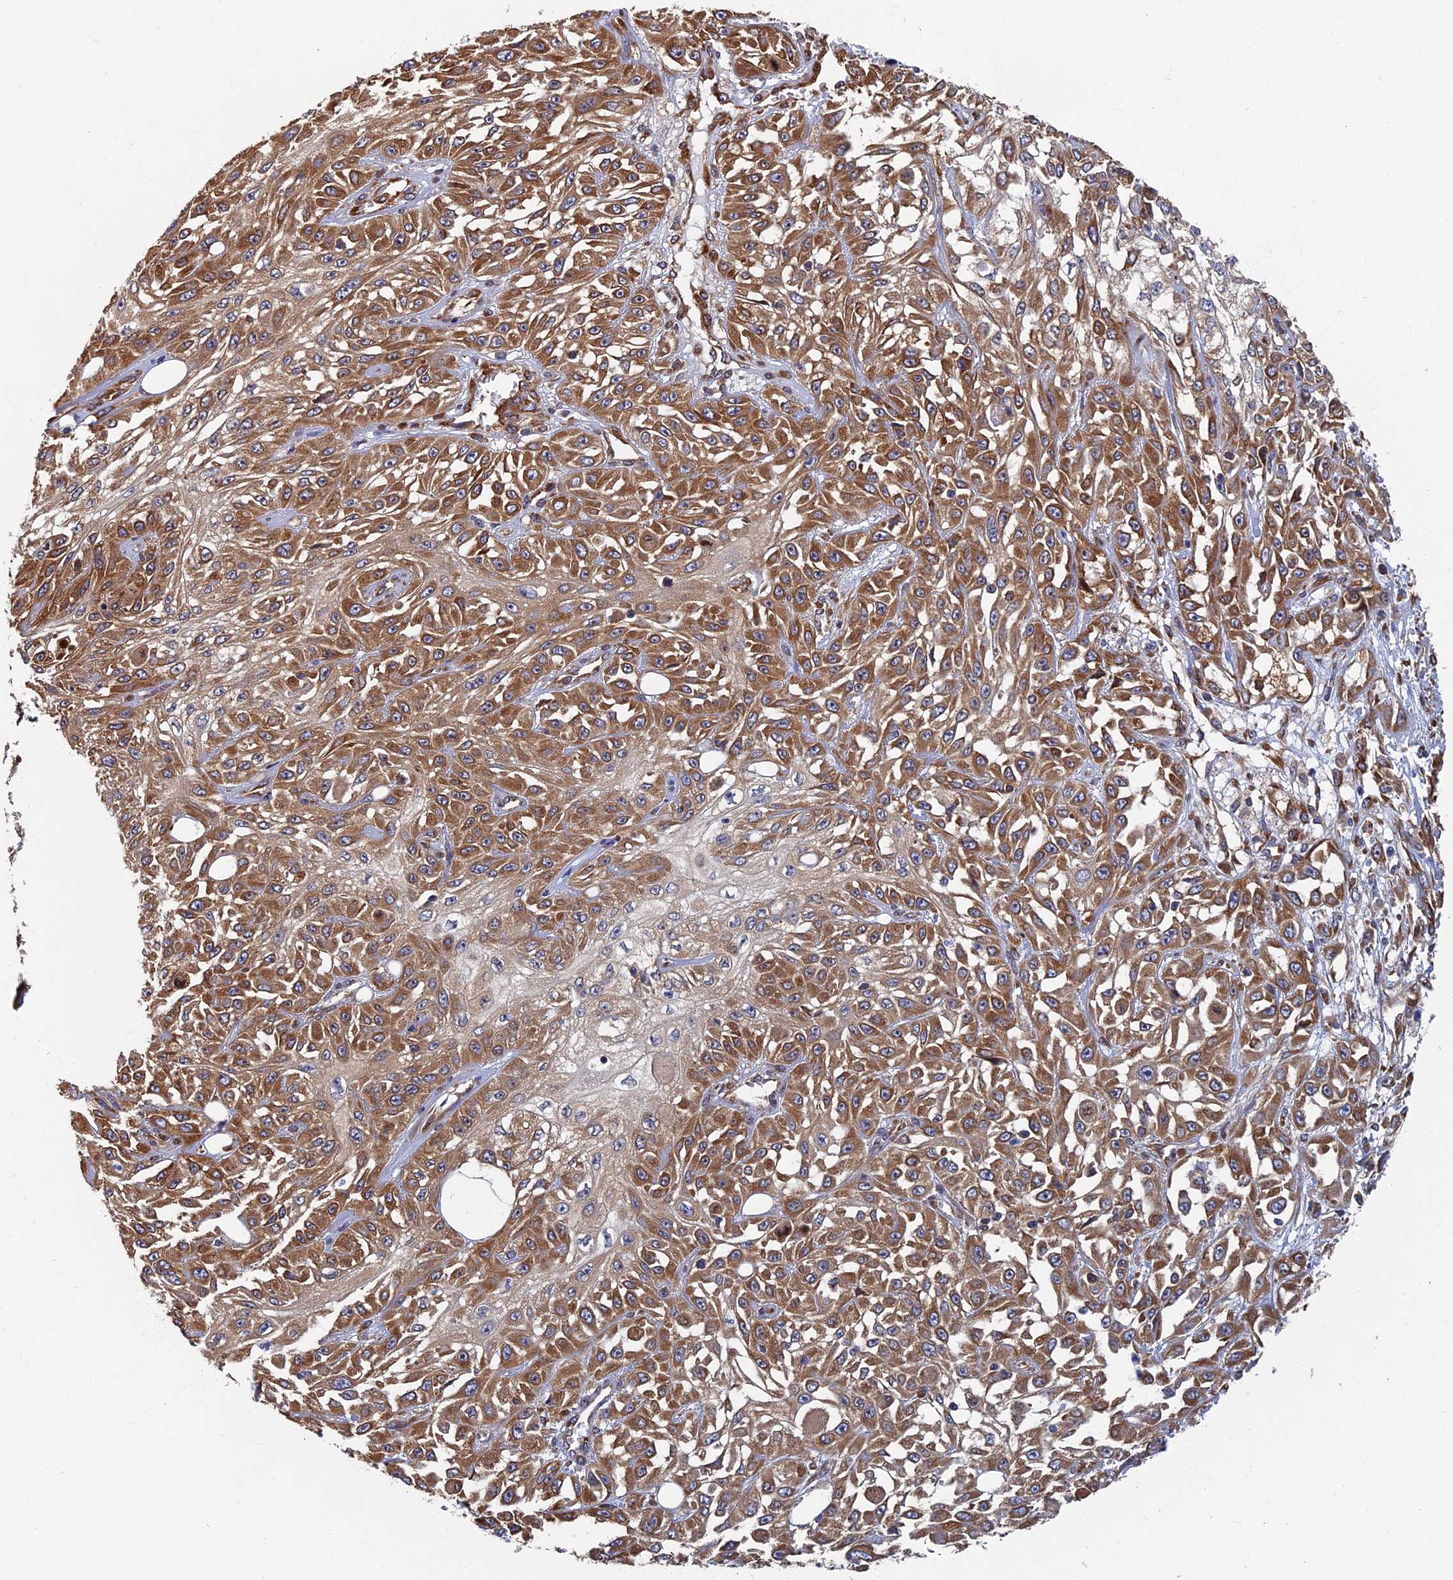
{"staining": {"intensity": "moderate", "quantity": ">75%", "location": "cytoplasmic/membranous"}, "tissue": "skin cancer", "cell_type": "Tumor cells", "image_type": "cancer", "snomed": [{"axis": "morphology", "description": "Squamous cell carcinoma, NOS"}, {"axis": "morphology", "description": "Squamous cell carcinoma, metastatic, NOS"}, {"axis": "topography", "description": "Skin"}, {"axis": "topography", "description": "Lymph node"}], "caption": "Immunohistochemistry image of human skin squamous cell carcinoma stained for a protein (brown), which shows medium levels of moderate cytoplasmic/membranous staining in about >75% of tumor cells.", "gene": "YBX1", "patient": {"sex": "male", "age": 75}}